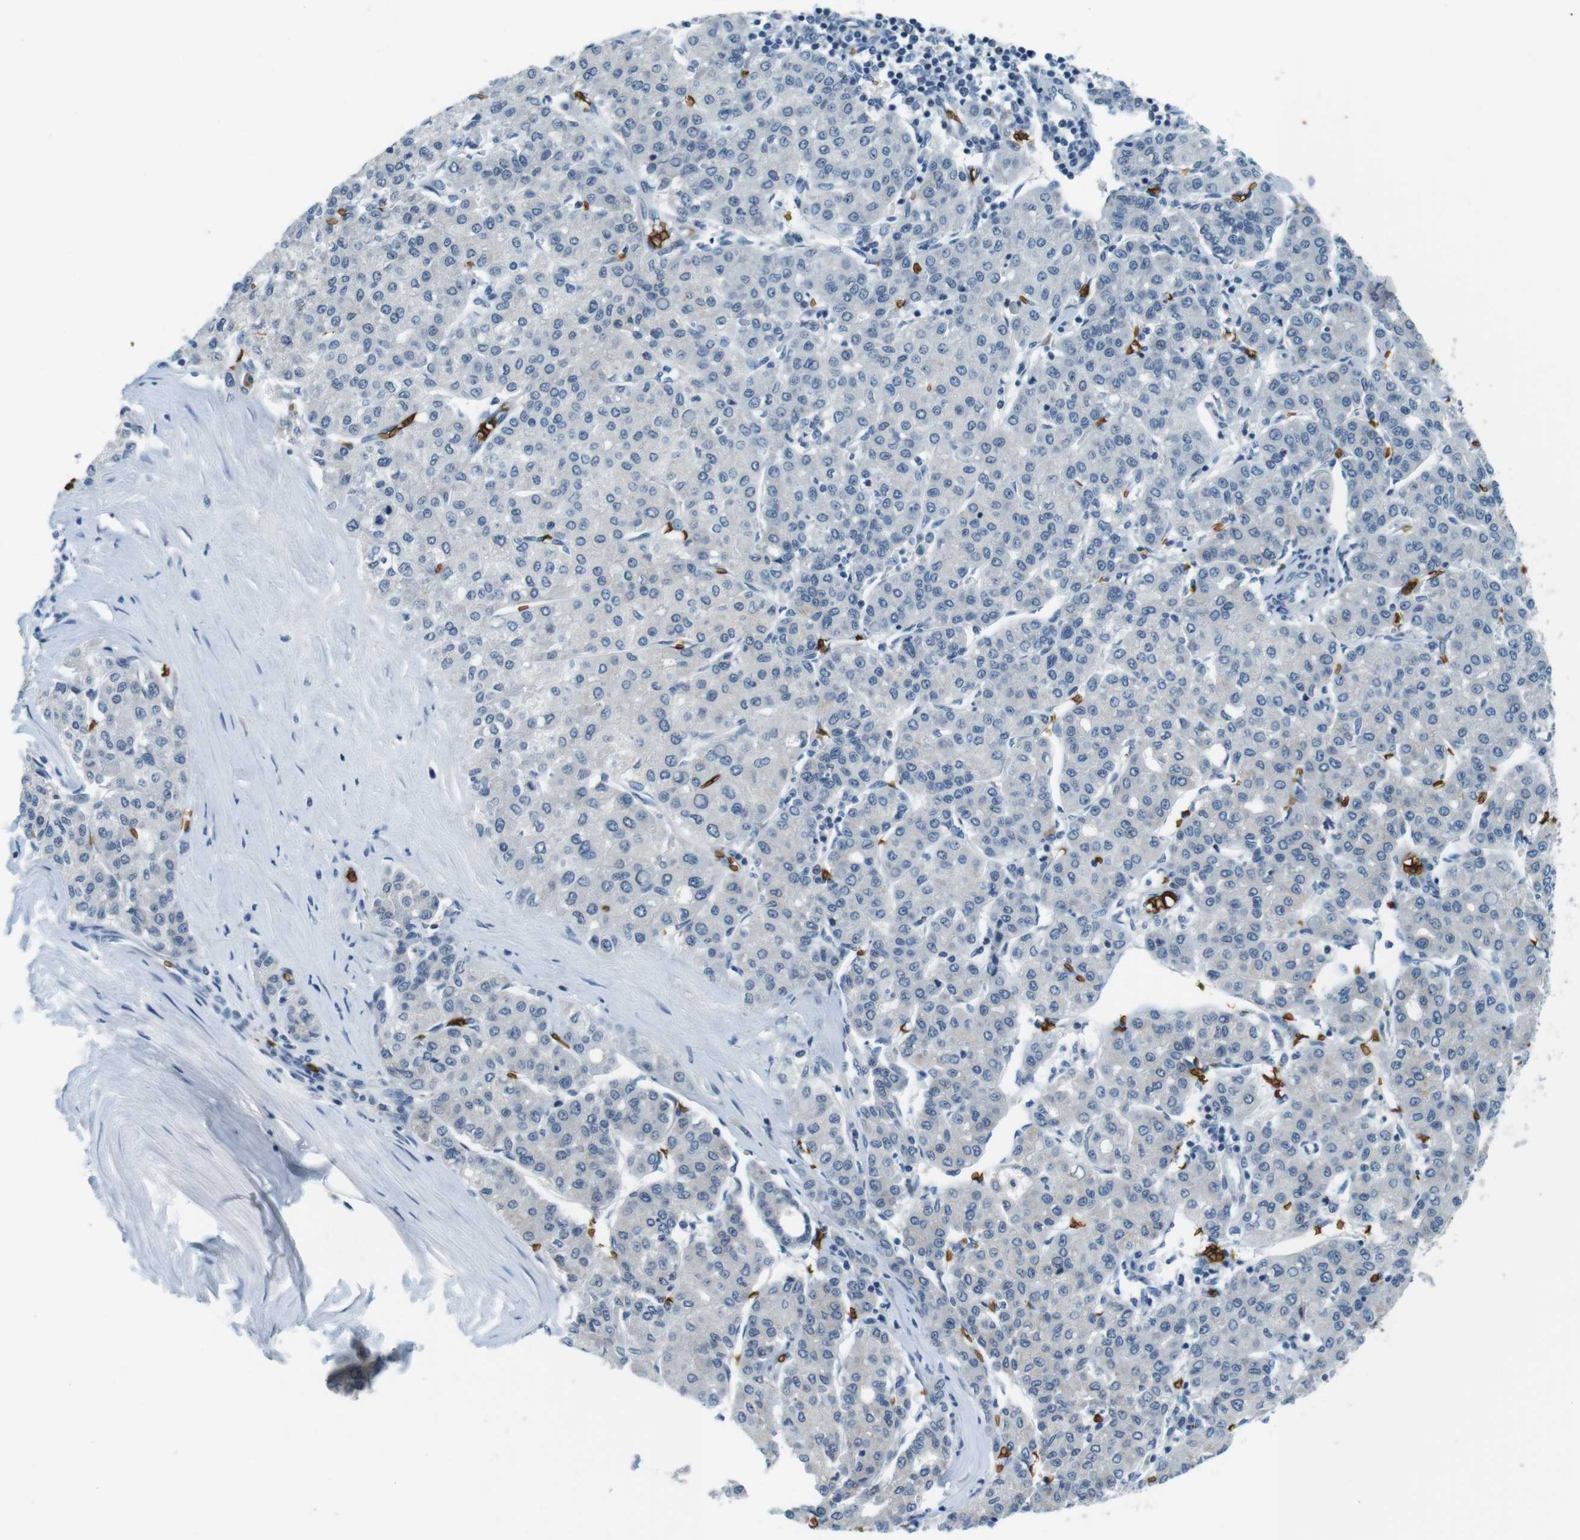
{"staining": {"intensity": "negative", "quantity": "none", "location": "none"}, "tissue": "liver cancer", "cell_type": "Tumor cells", "image_type": "cancer", "snomed": [{"axis": "morphology", "description": "Carcinoma, Hepatocellular, NOS"}, {"axis": "topography", "description": "Liver"}], "caption": "This is an IHC micrograph of liver hepatocellular carcinoma. There is no expression in tumor cells.", "gene": "SLC4A1", "patient": {"sex": "male", "age": 65}}